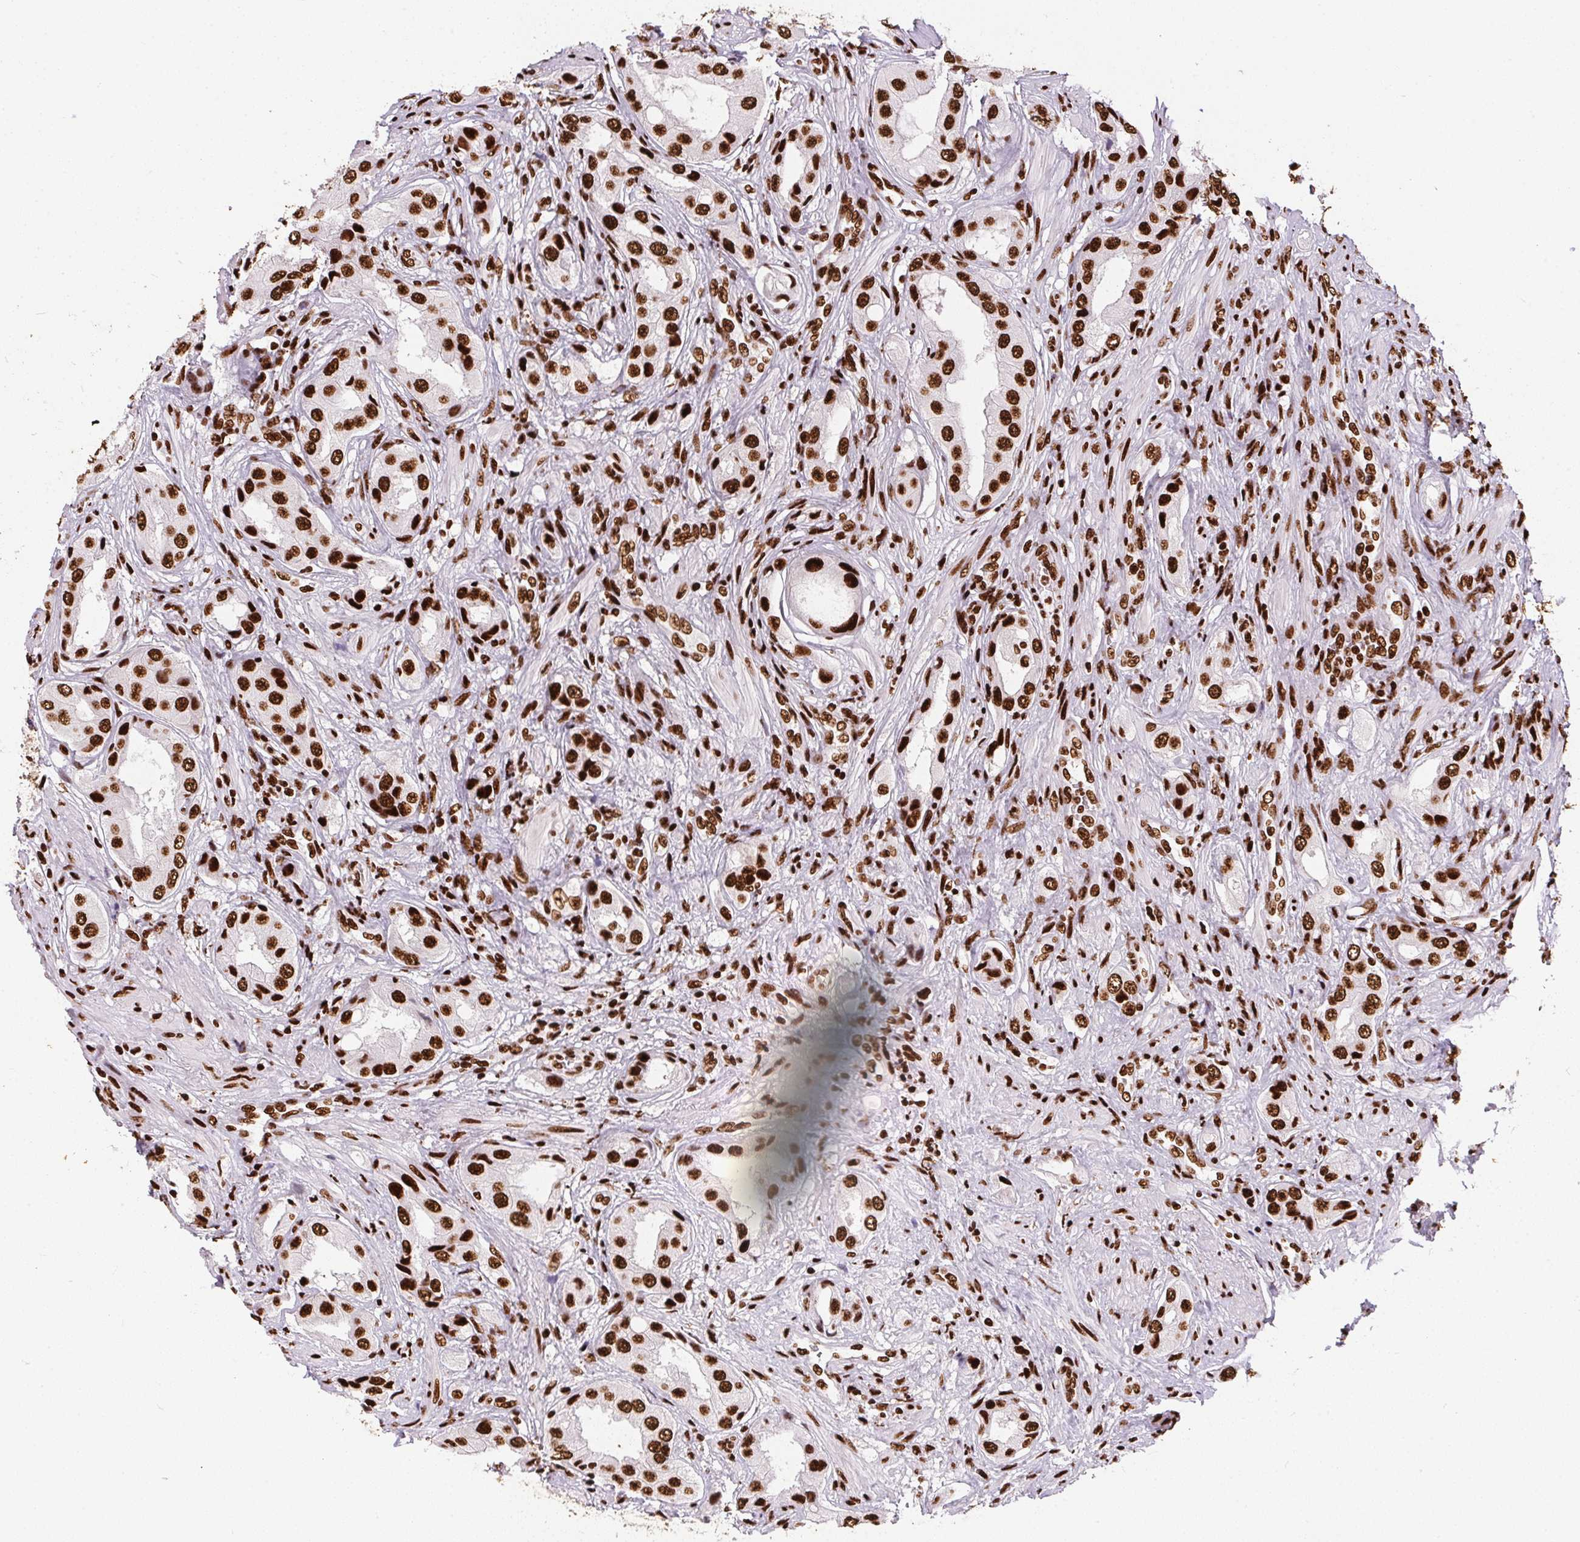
{"staining": {"intensity": "strong", "quantity": ">75%", "location": "nuclear"}, "tissue": "prostate cancer", "cell_type": "Tumor cells", "image_type": "cancer", "snomed": [{"axis": "morphology", "description": "Adenocarcinoma, NOS"}, {"axis": "topography", "description": "Prostate"}], "caption": "A histopathology image of human prostate cancer stained for a protein reveals strong nuclear brown staining in tumor cells.", "gene": "PAGE3", "patient": {"sex": "male", "age": 63}}